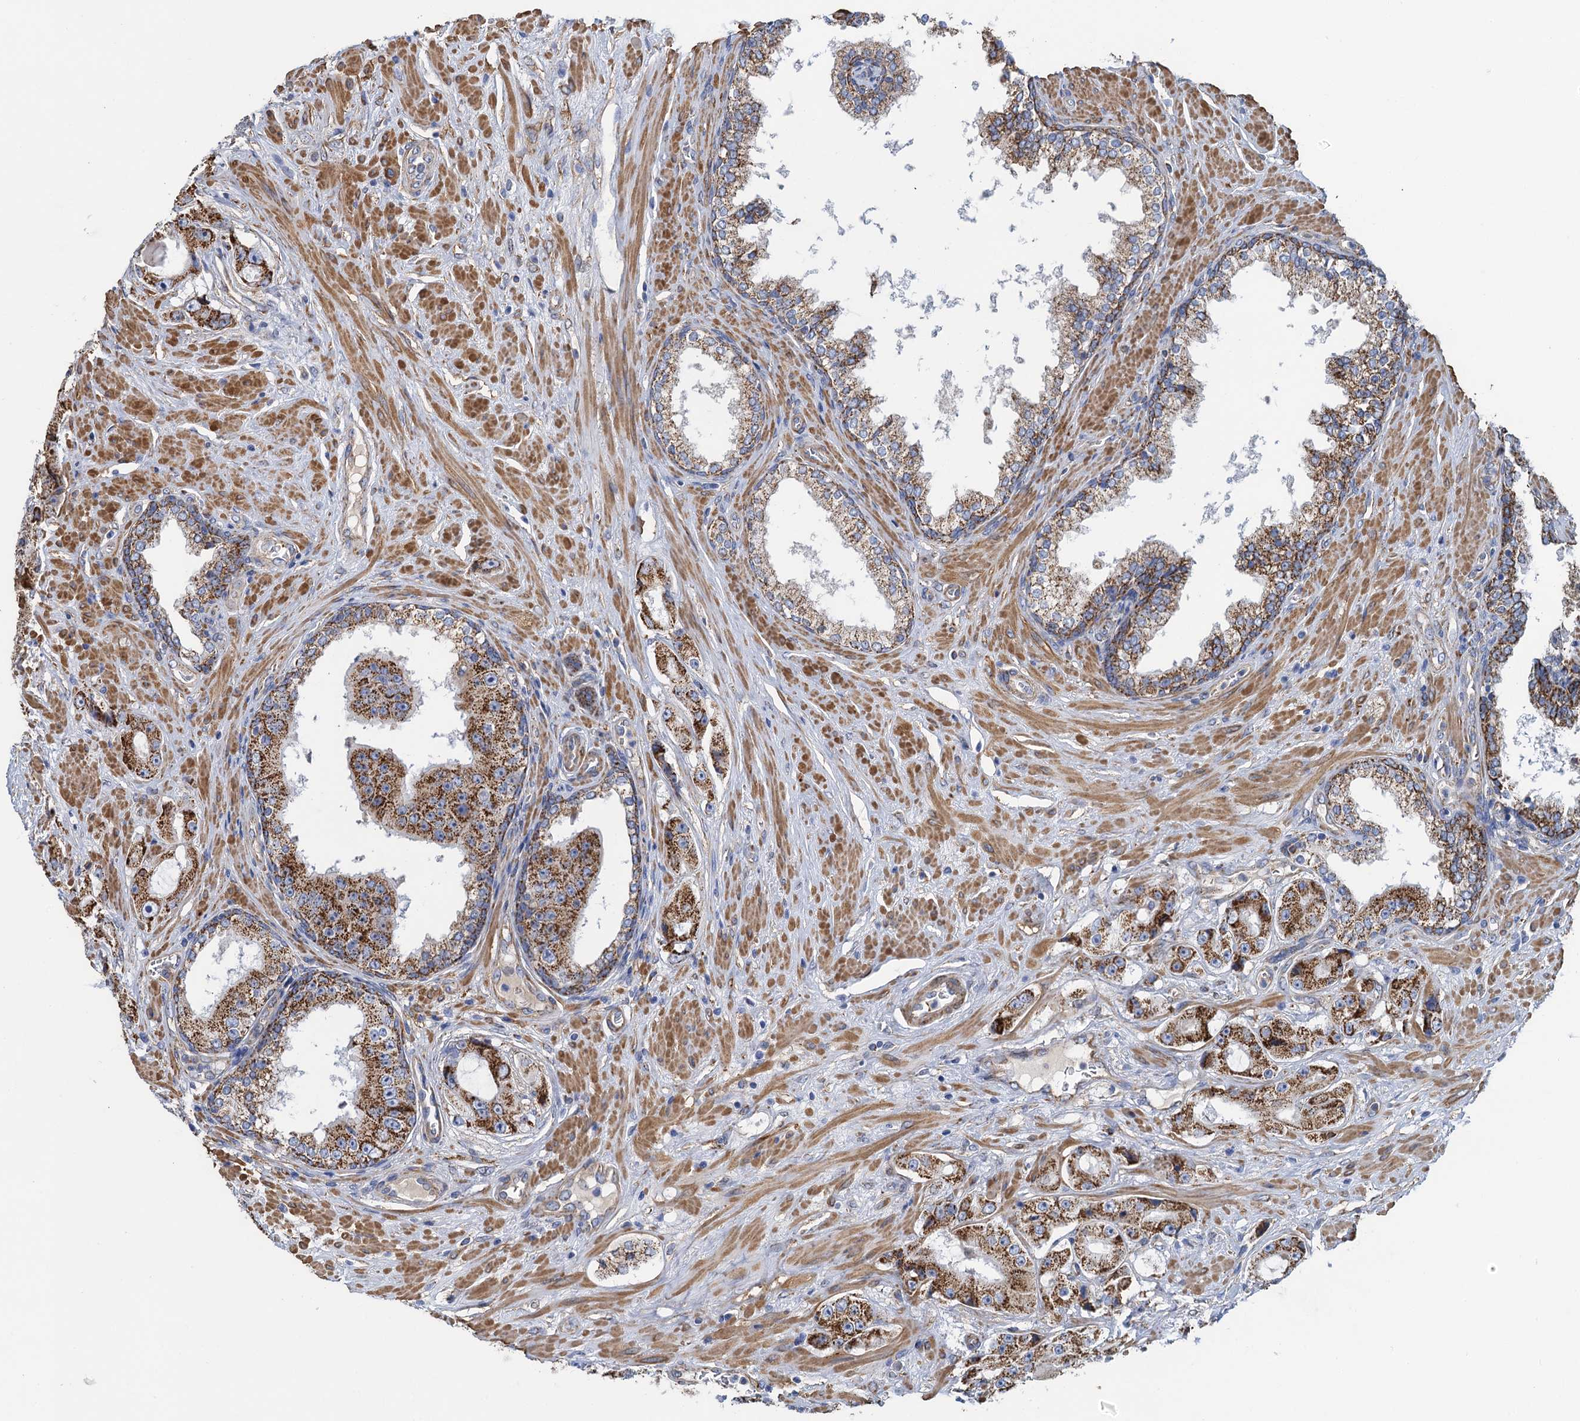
{"staining": {"intensity": "moderate", "quantity": ">75%", "location": "cytoplasmic/membranous"}, "tissue": "prostate cancer", "cell_type": "Tumor cells", "image_type": "cancer", "snomed": [{"axis": "morphology", "description": "Adenocarcinoma, High grade"}, {"axis": "topography", "description": "Prostate"}], "caption": "This photomicrograph reveals prostate adenocarcinoma (high-grade) stained with immunohistochemistry (IHC) to label a protein in brown. The cytoplasmic/membranous of tumor cells show moderate positivity for the protein. Nuclei are counter-stained blue.", "gene": "GCSH", "patient": {"sex": "male", "age": 73}}